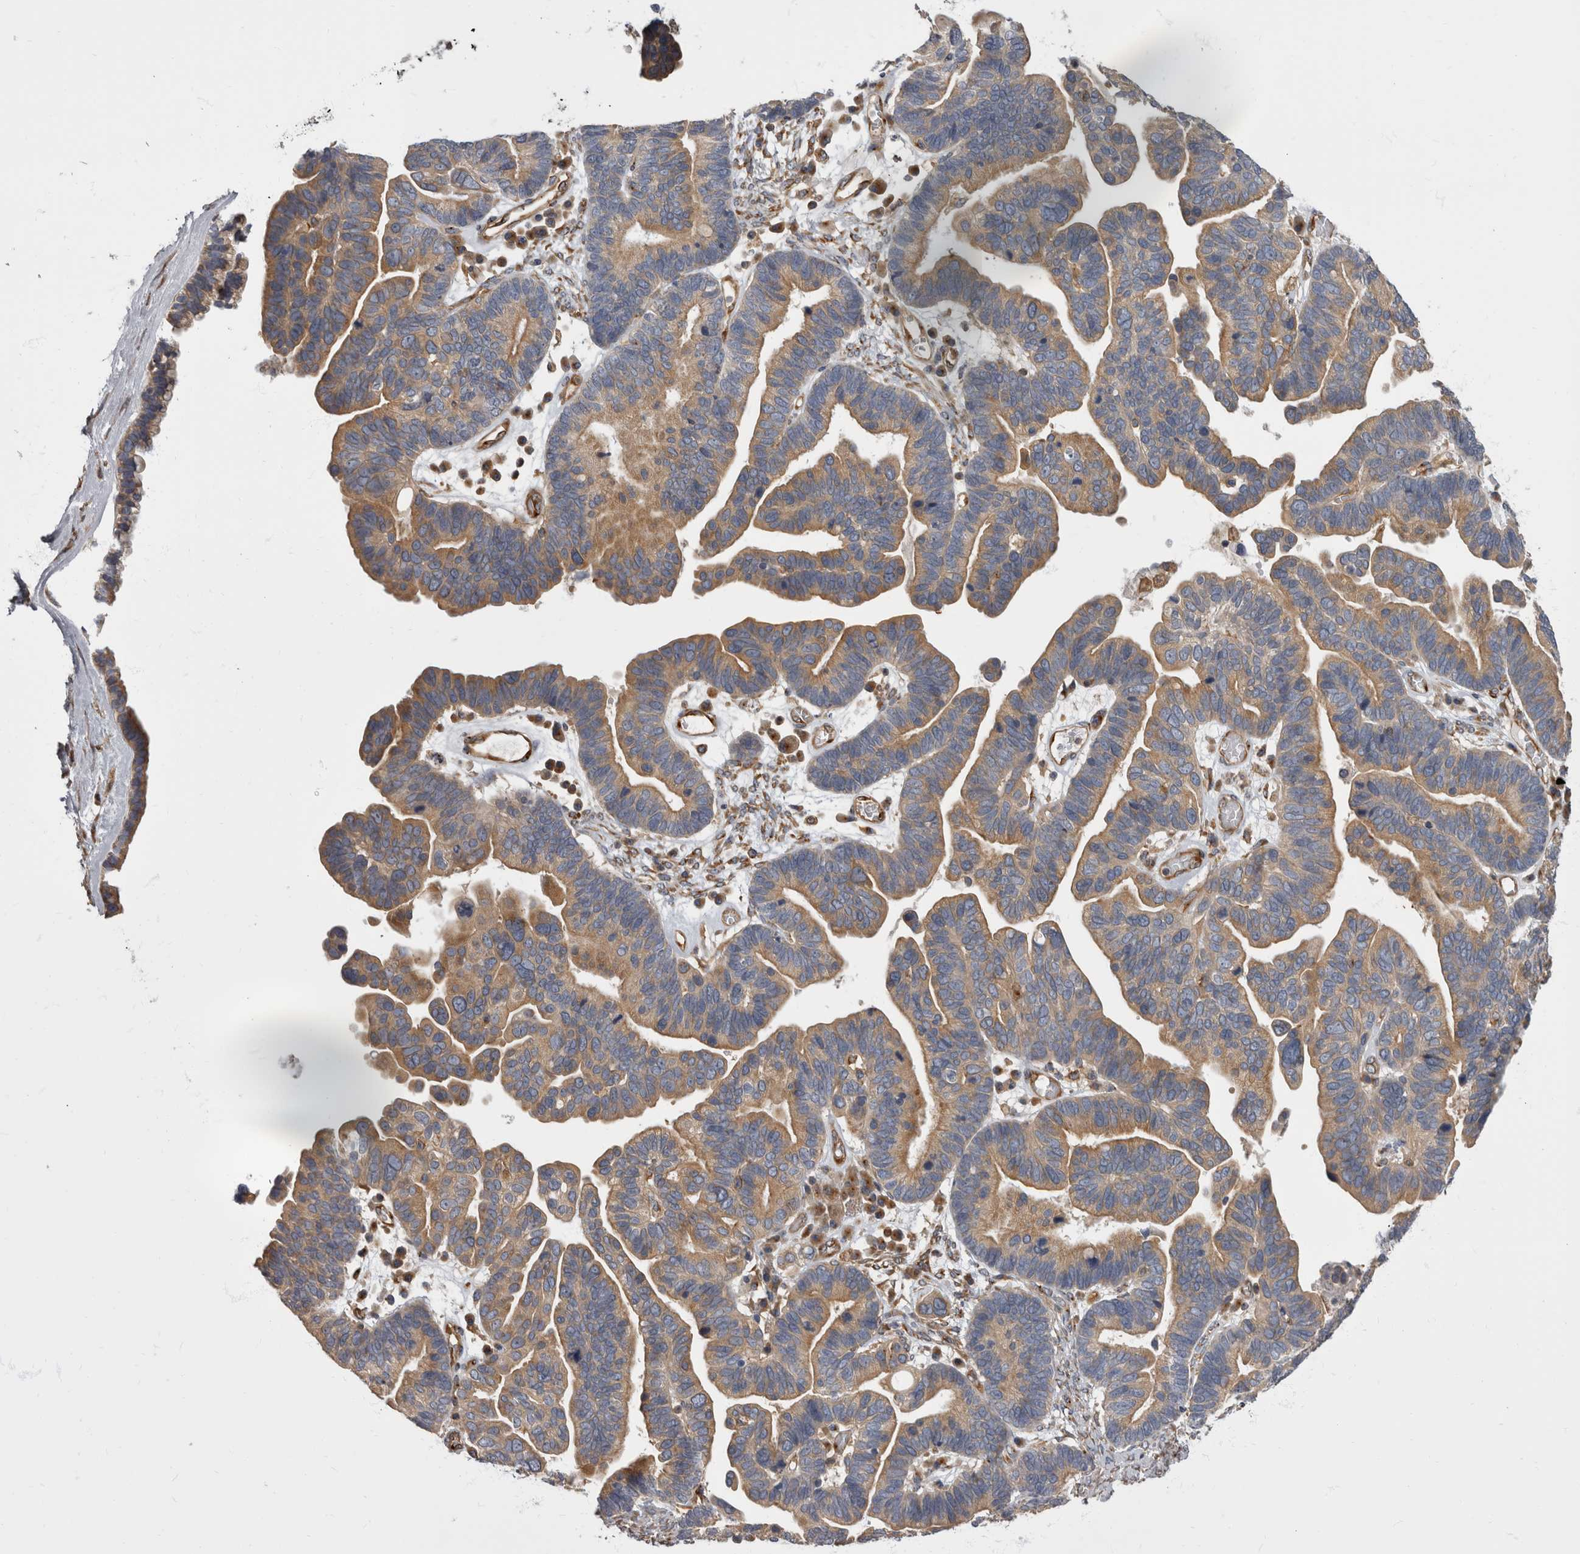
{"staining": {"intensity": "moderate", "quantity": ">75%", "location": "cytoplasmic/membranous"}, "tissue": "ovarian cancer", "cell_type": "Tumor cells", "image_type": "cancer", "snomed": [{"axis": "morphology", "description": "Cystadenocarcinoma, serous, NOS"}, {"axis": "topography", "description": "Ovary"}], "caption": "Immunohistochemistry (IHC) of human serous cystadenocarcinoma (ovarian) demonstrates medium levels of moderate cytoplasmic/membranous staining in approximately >75% of tumor cells.", "gene": "HOOK3", "patient": {"sex": "female", "age": 56}}